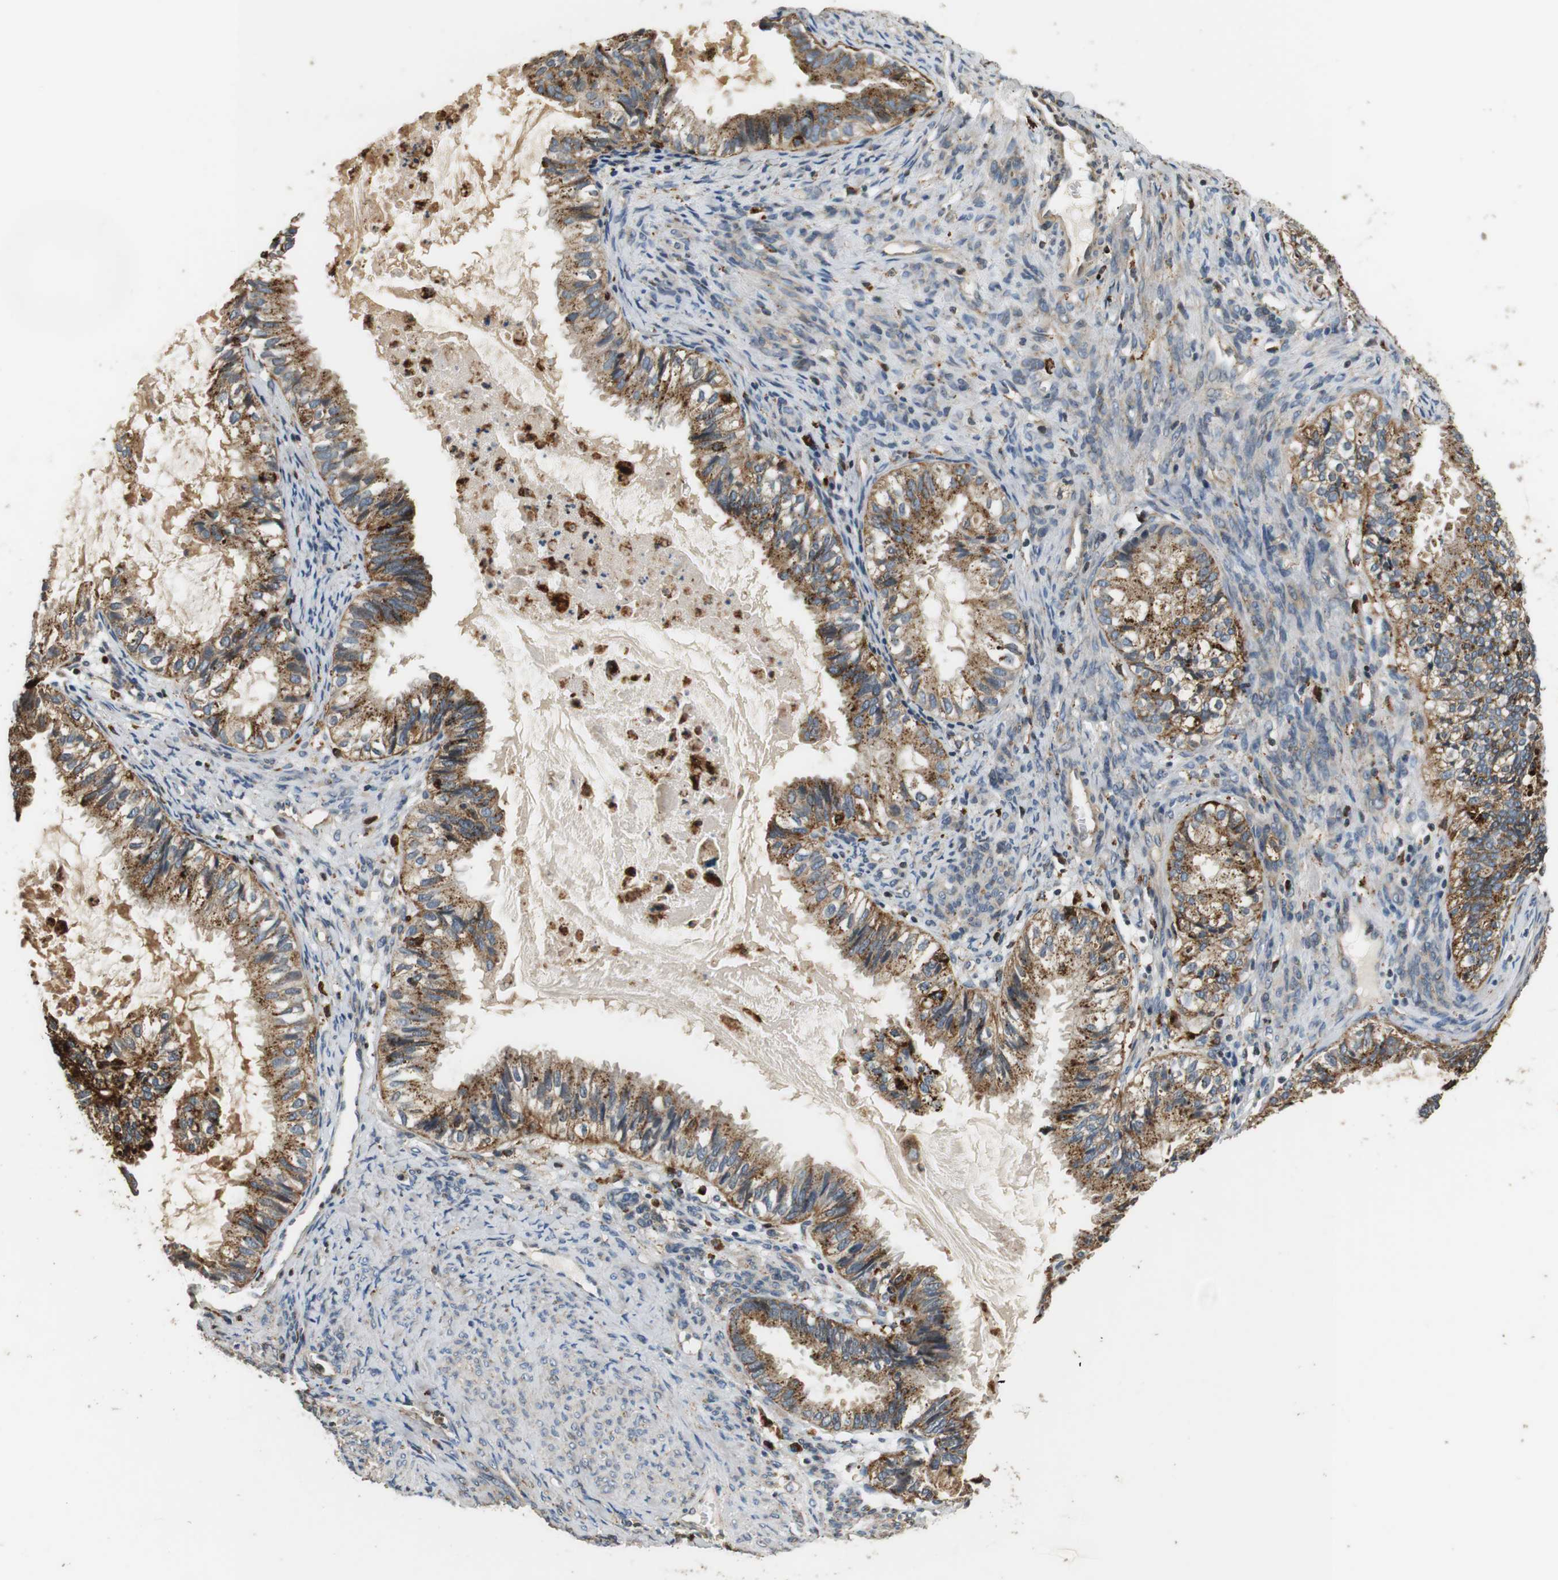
{"staining": {"intensity": "strong", "quantity": ">75%", "location": "cytoplasmic/membranous"}, "tissue": "cervical cancer", "cell_type": "Tumor cells", "image_type": "cancer", "snomed": [{"axis": "morphology", "description": "Normal tissue, NOS"}, {"axis": "morphology", "description": "Adenocarcinoma, NOS"}, {"axis": "topography", "description": "Cervix"}, {"axis": "topography", "description": "Endometrium"}], "caption": "High-magnification brightfield microscopy of cervical adenocarcinoma stained with DAB (brown) and counterstained with hematoxylin (blue). tumor cells exhibit strong cytoplasmic/membranous expression is seen in approximately>75% of cells.", "gene": "TXNRD1", "patient": {"sex": "female", "age": 86}}